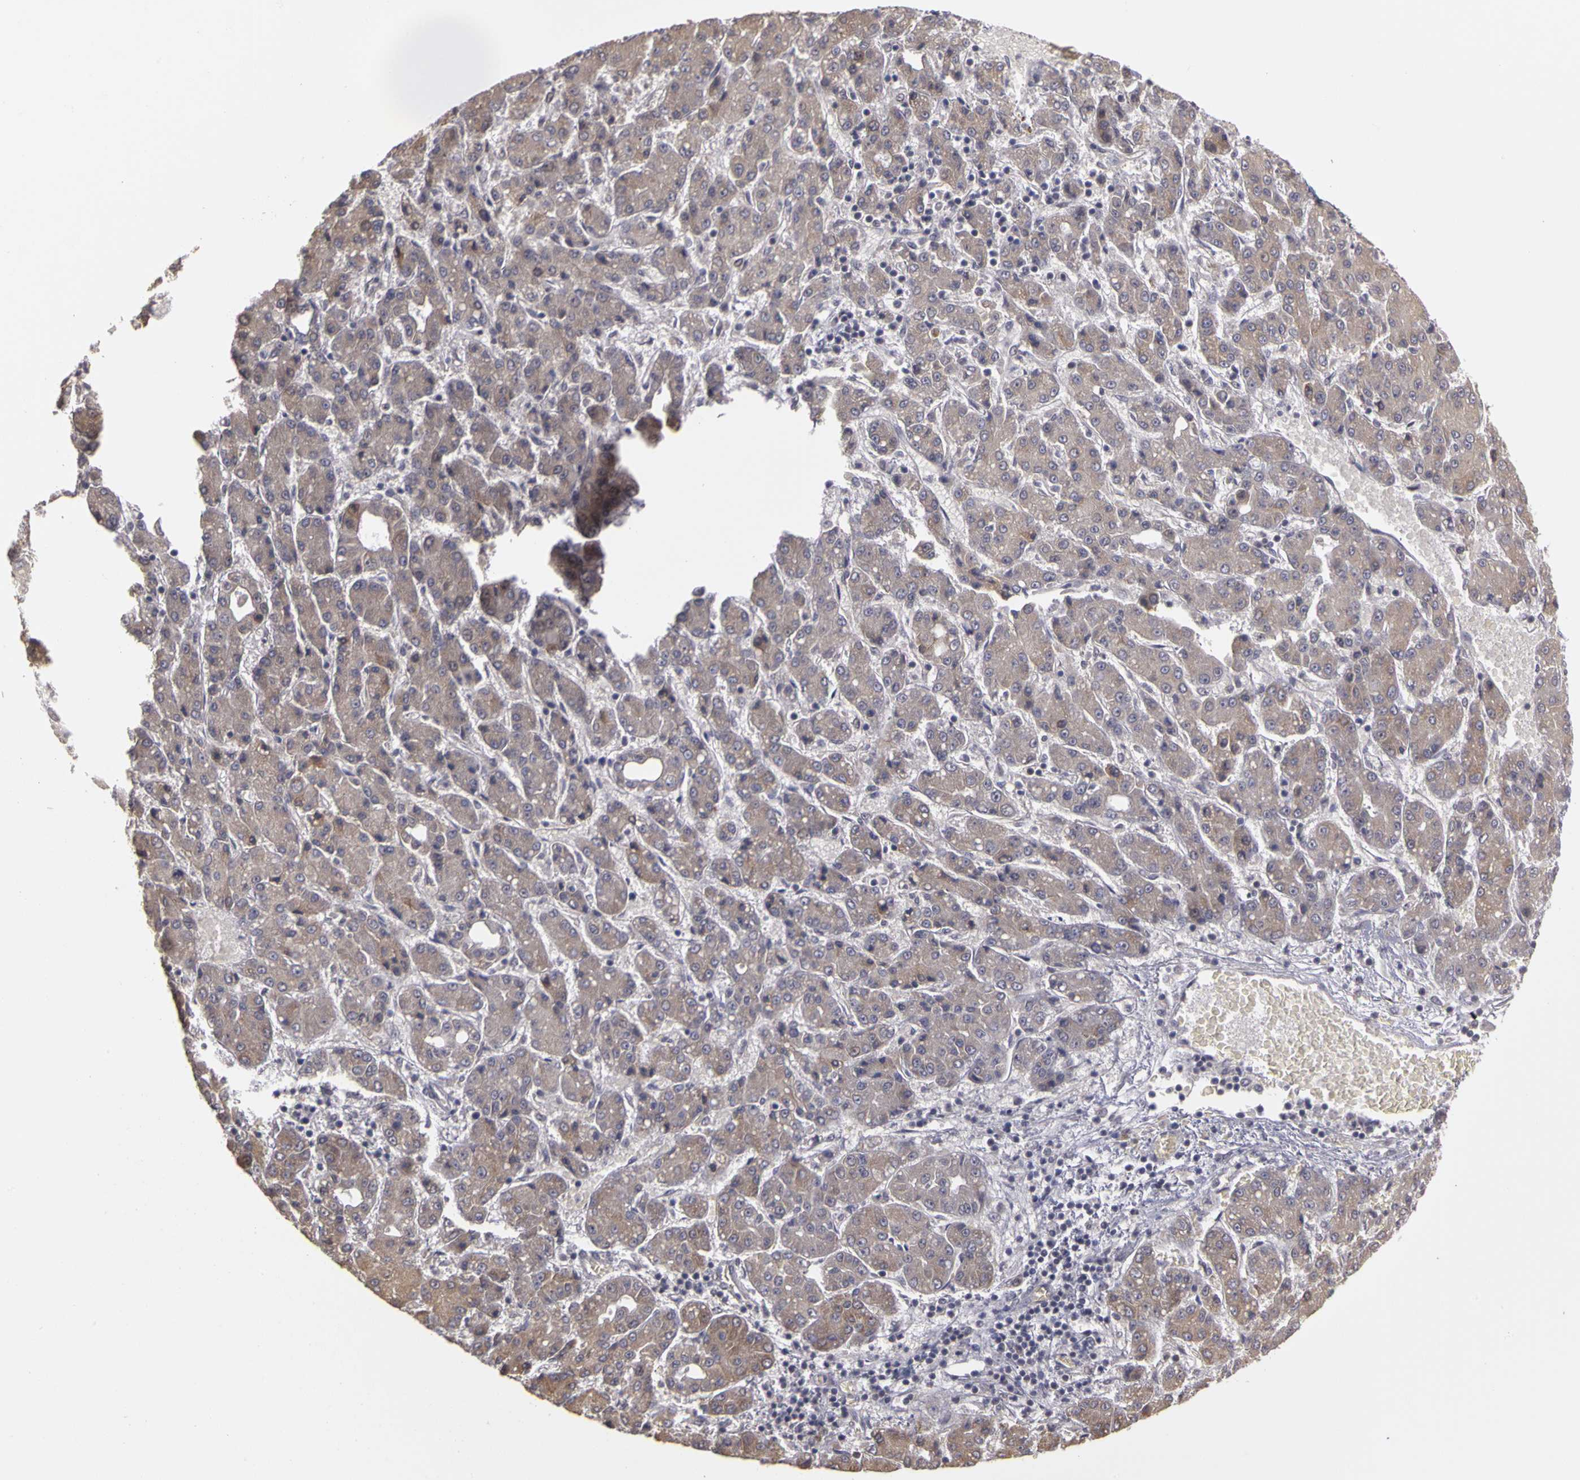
{"staining": {"intensity": "weak", "quantity": "25%-75%", "location": "cytoplasmic/membranous"}, "tissue": "liver cancer", "cell_type": "Tumor cells", "image_type": "cancer", "snomed": [{"axis": "morphology", "description": "Carcinoma, Hepatocellular, NOS"}, {"axis": "topography", "description": "Liver"}], "caption": "Weak cytoplasmic/membranous positivity for a protein is present in about 25%-75% of tumor cells of hepatocellular carcinoma (liver) using immunohistochemistry (IHC).", "gene": "FRMD7", "patient": {"sex": "male", "age": 69}}